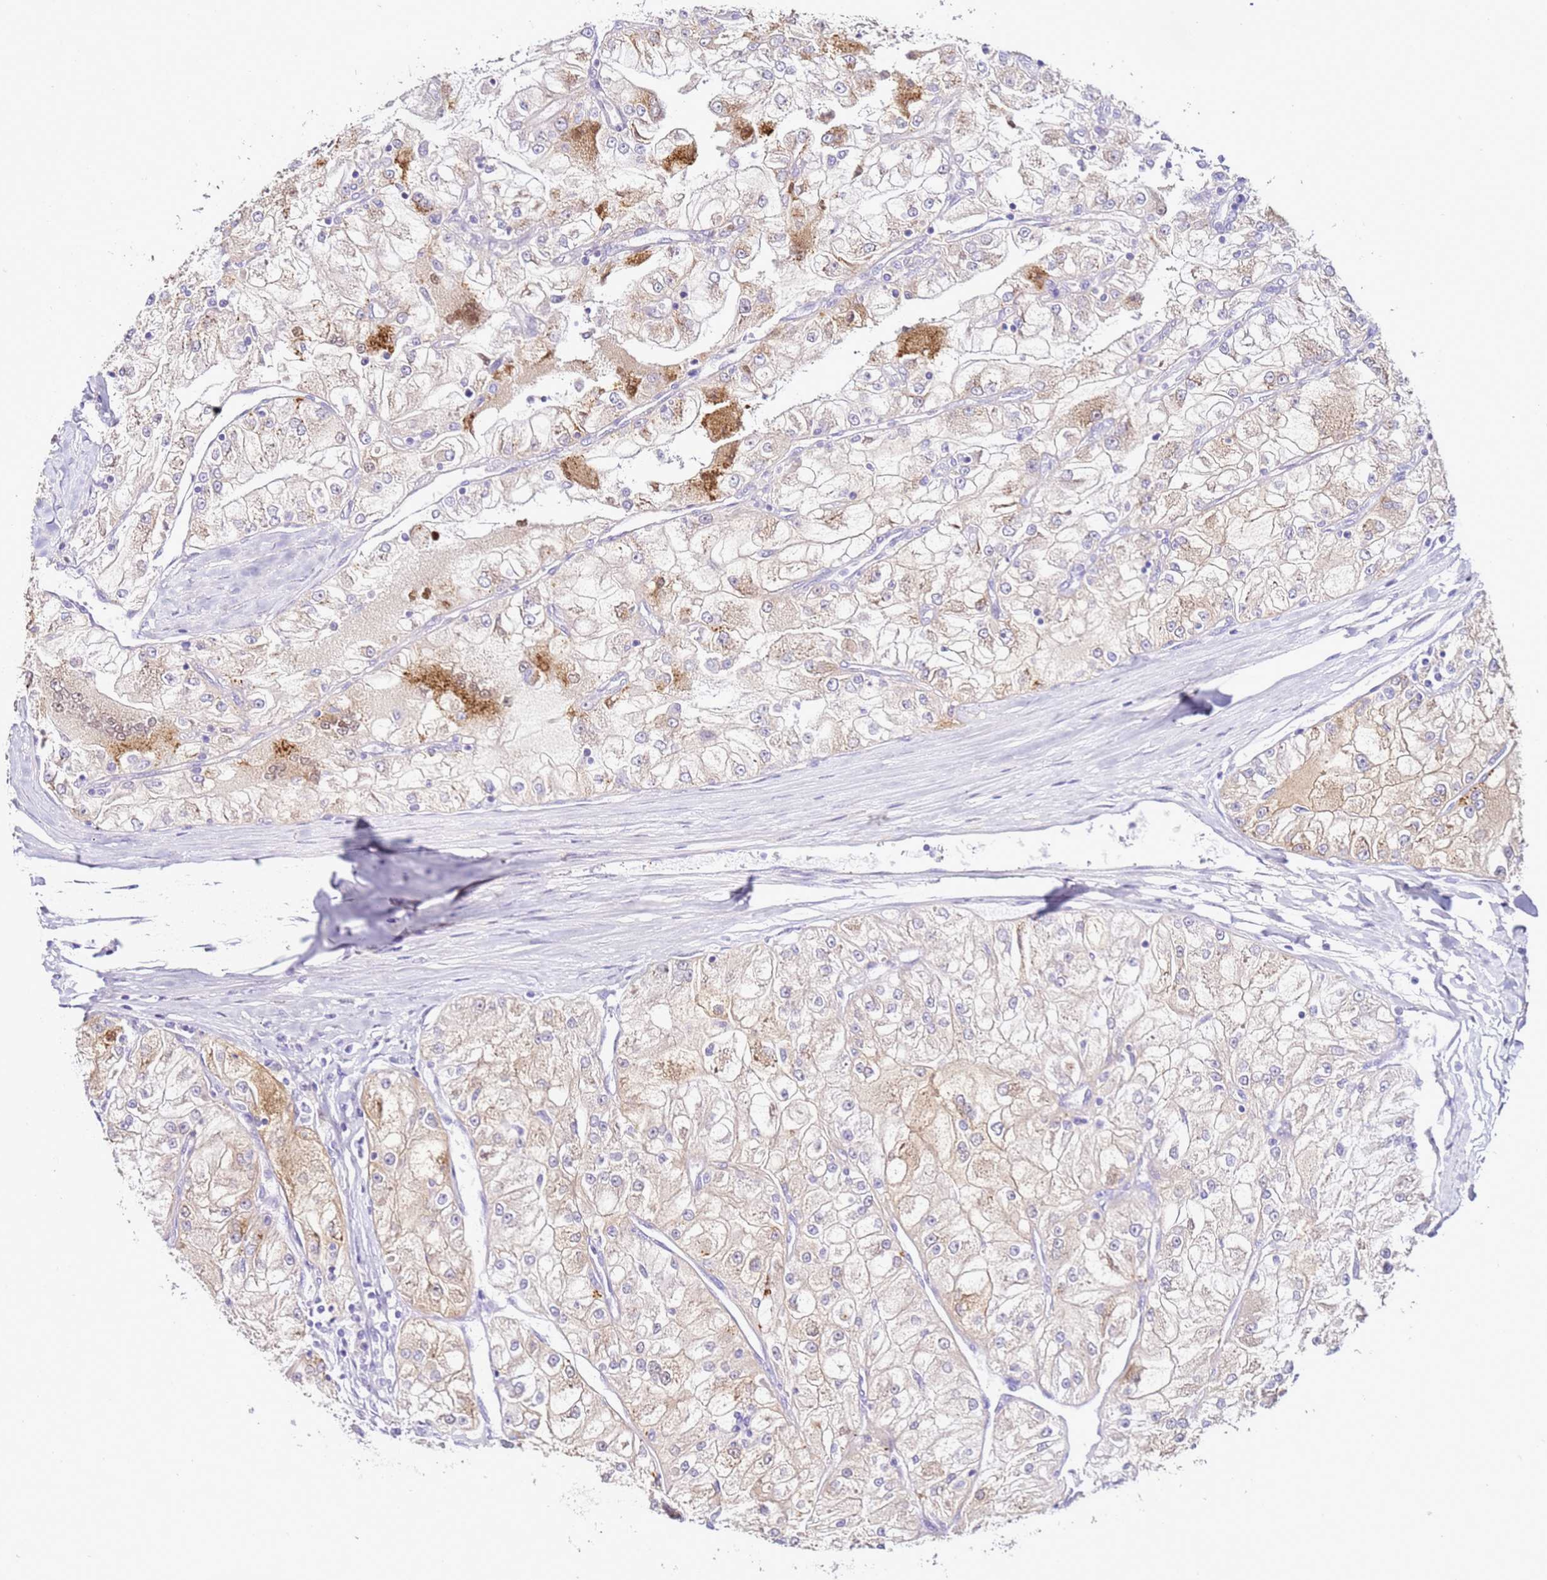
{"staining": {"intensity": "moderate", "quantity": "25%-75%", "location": "cytoplasmic/membranous"}, "tissue": "renal cancer", "cell_type": "Tumor cells", "image_type": "cancer", "snomed": [{"axis": "morphology", "description": "Adenocarcinoma, NOS"}, {"axis": "topography", "description": "Kidney"}], "caption": "This is a histology image of immunohistochemistry staining of renal cancer, which shows moderate expression in the cytoplasmic/membranous of tumor cells.", "gene": "HGD", "patient": {"sex": "female", "age": 72}}